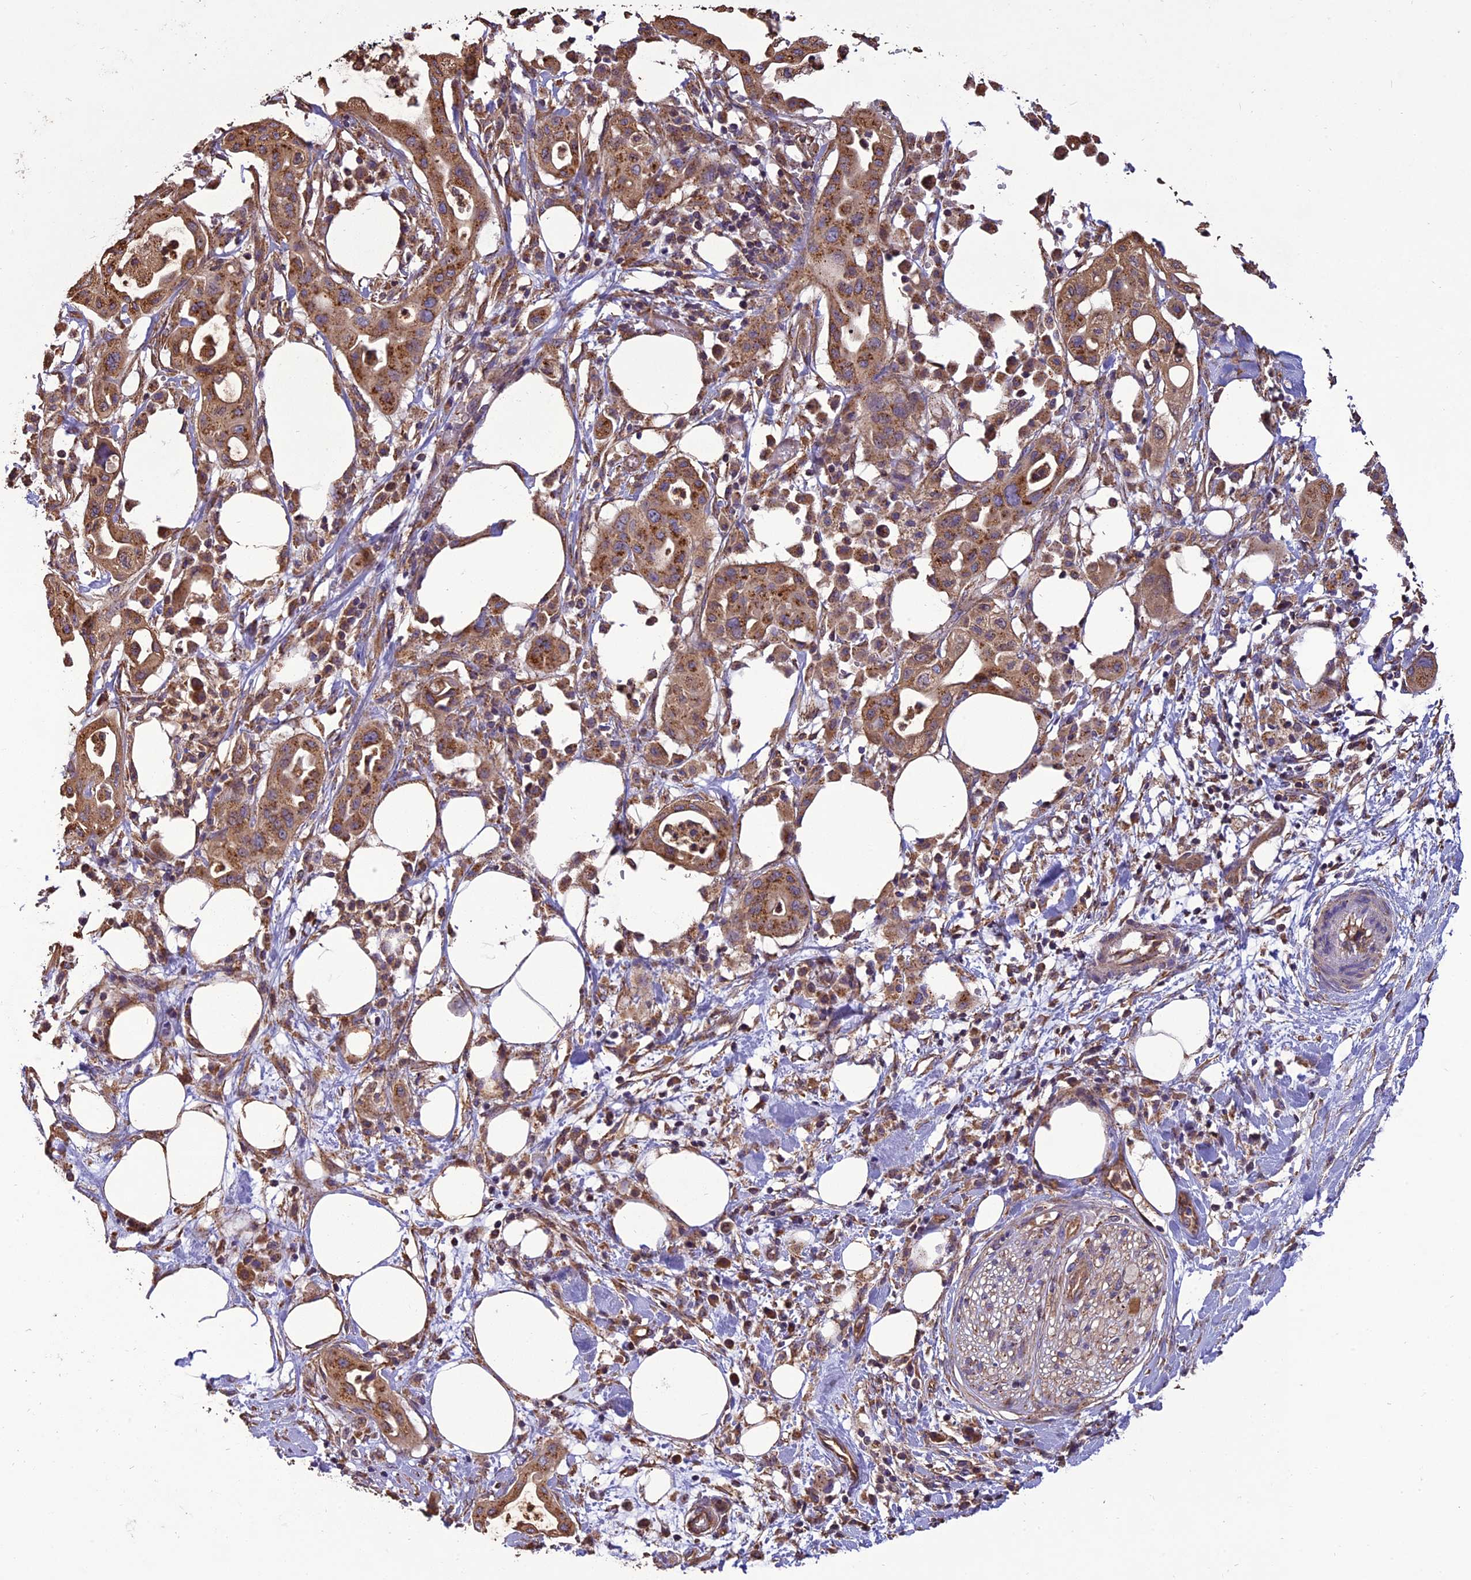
{"staining": {"intensity": "moderate", "quantity": ">75%", "location": "cytoplasmic/membranous"}, "tissue": "pancreatic cancer", "cell_type": "Tumor cells", "image_type": "cancer", "snomed": [{"axis": "morphology", "description": "Adenocarcinoma, NOS"}, {"axis": "topography", "description": "Pancreas"}], "caption": "The histopathology image shows a brown stain indicating the presence of a protein in the cytoplasmic/membranous of tumor cells in pancreatic cancer.", "gene": "CHMP2A", "patient": {"sex": "male", "age": 68}}